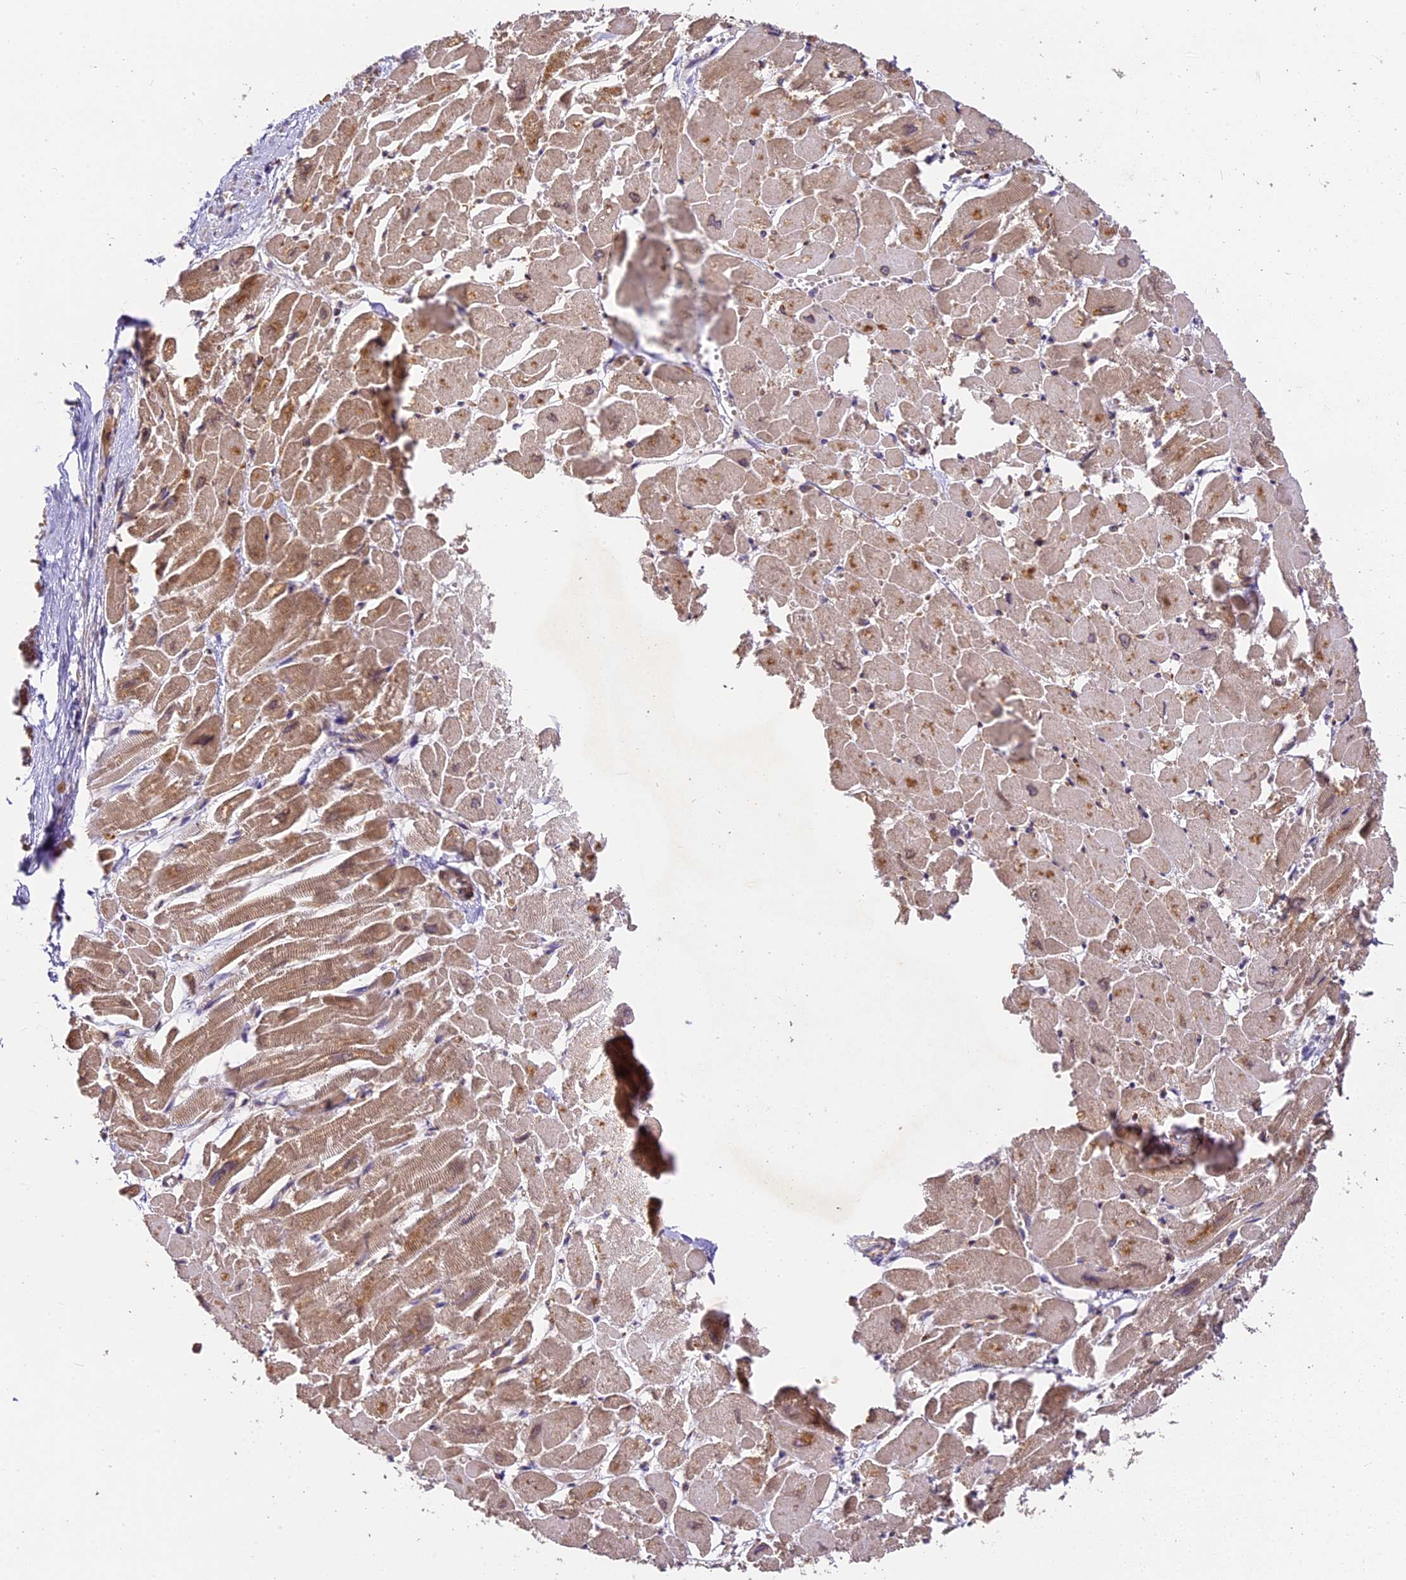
{"staining": {"intensity": "moderate", "quantity": ">75%", "location": "cytoplasmic/membranous"}, "tissue": "heart muscle", "cell_type": "Cardiomyocytes", "image_type": "normal", "snomed": [{"axis": "morphology", "description": "Normal tissue, NOS"}, {"axis": "topography", "description": "Heart"}], "caption": "Brown immunohistochemical staining in benign heart muscle reveals moderate cytoplasmic/membranous positivity in approximately >75% of cardiomyocytes.", "gene": "BRAP", "patient": {"sex": "male", "age": 54}}